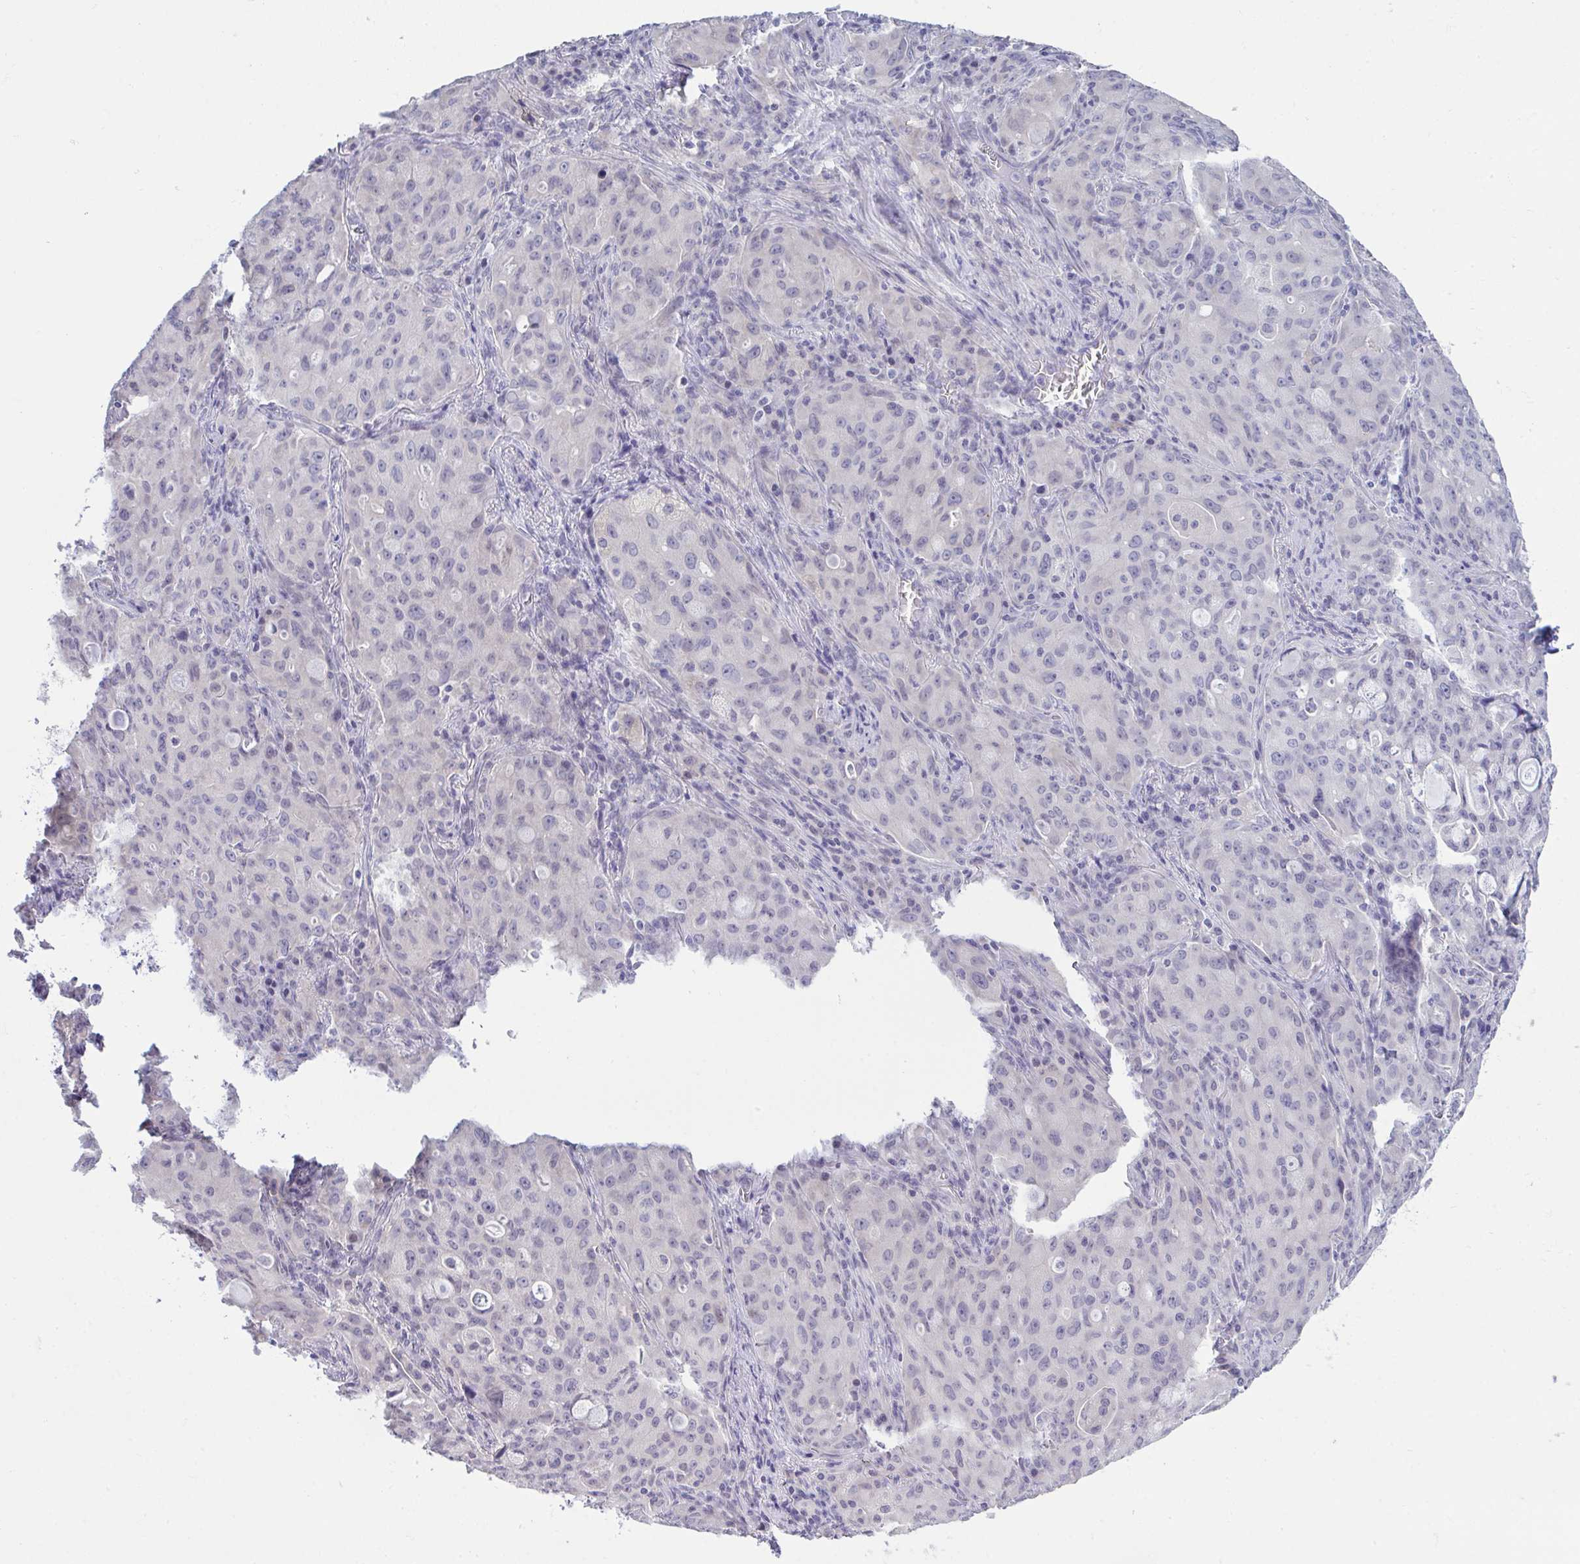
{"staining": {"intensity": "negative", "quantity": "none", "location": "none"}, "tissue": "lung cancer", "cell_type": "Tumor cells", "image_type": "cancer", "snomed": [{"axis": "morphology", "description": "Adenocarcinoma, NOS"}, {"axis": "topography", "description": "Lung"}], "caption": "Immunohistochemistry micrograph of neoplastic tissue: adenocarcinoma (lung) stained with DAB demonstrates no significant protein positivity in tumor cells.", "gene": "ATP6V0D2", "patient": {"sex": "female", "age": 44}}